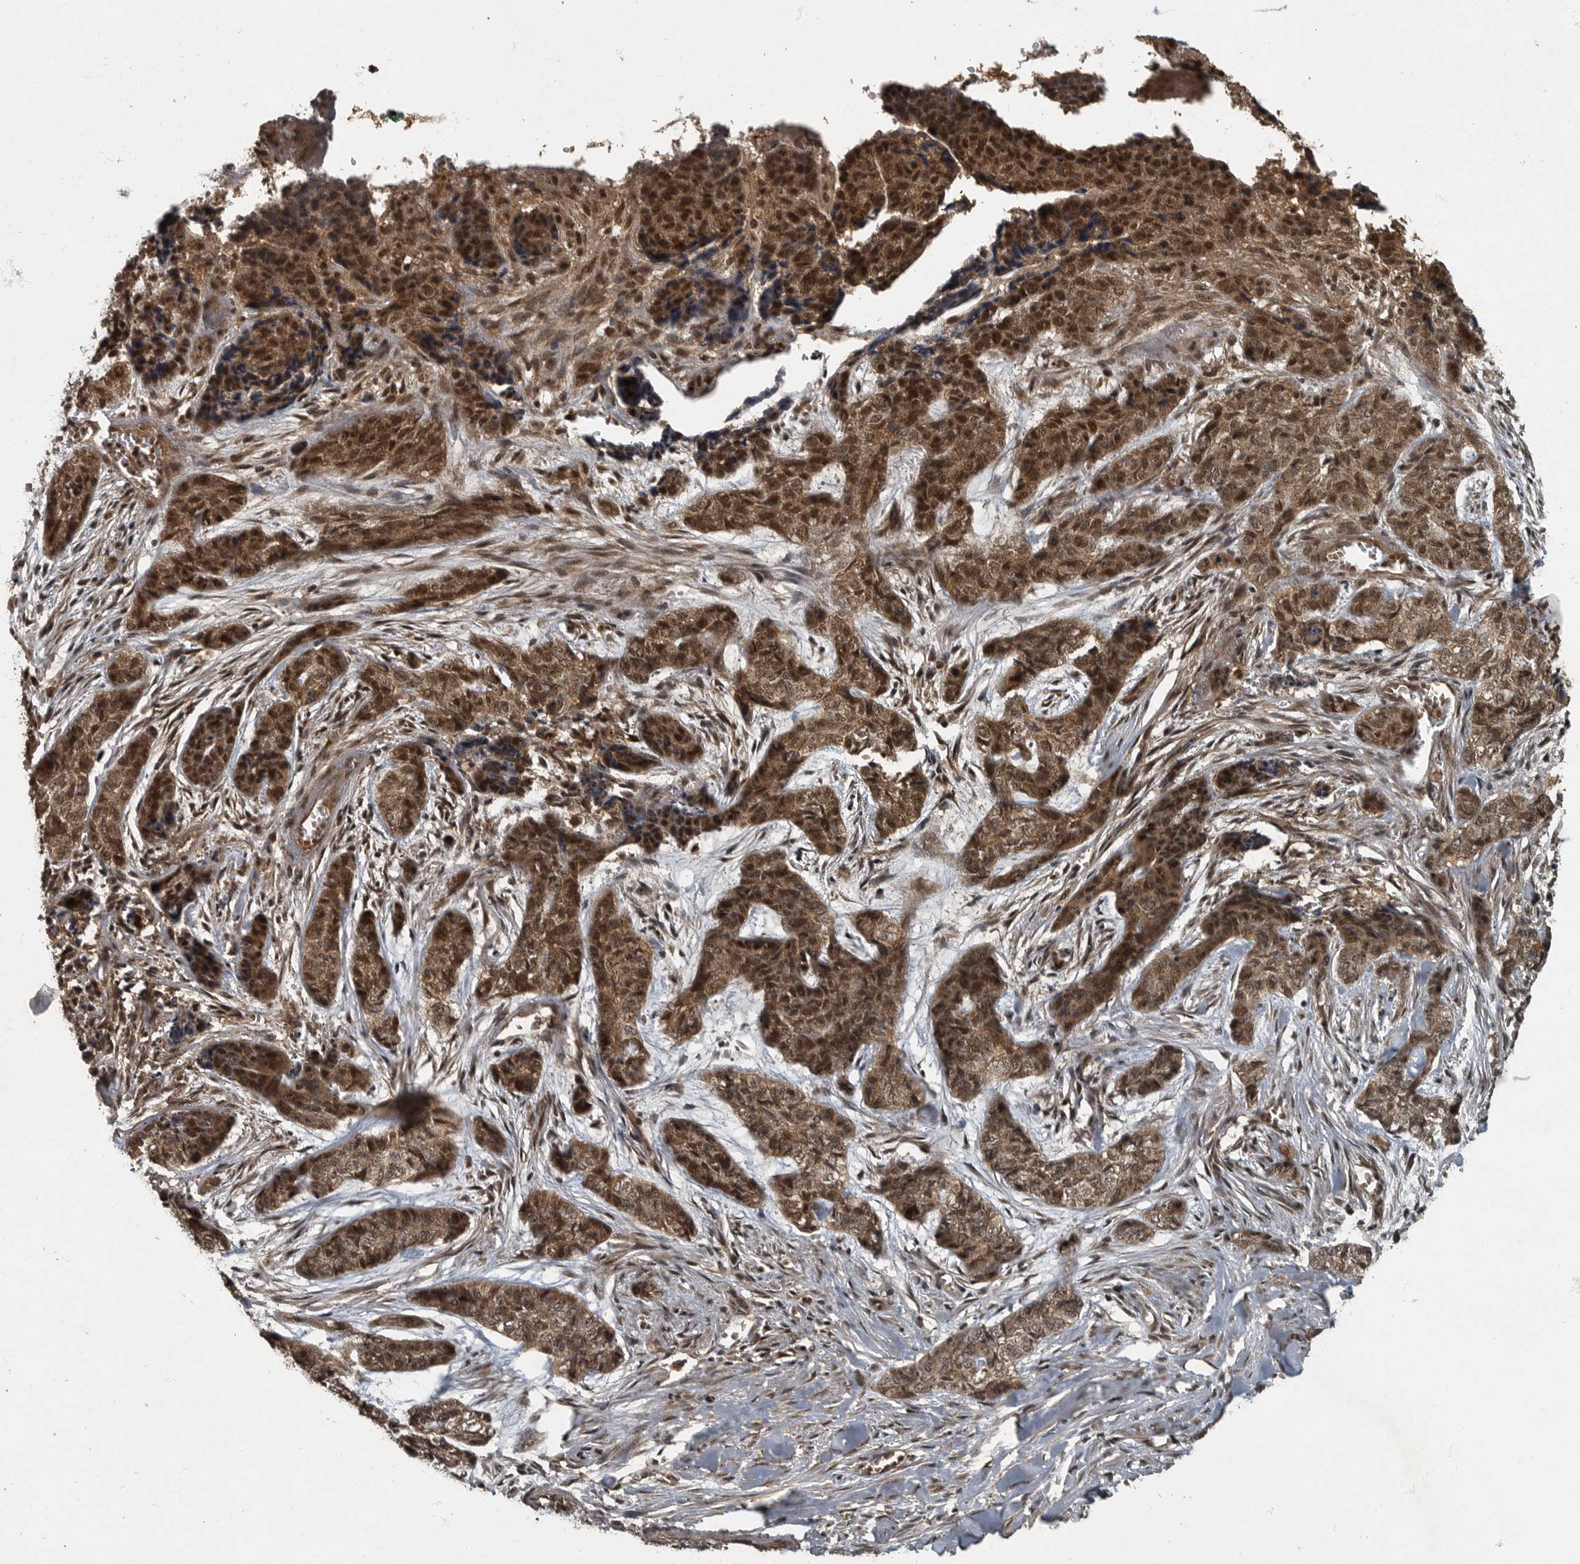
{"staining": {"intensity": "moderate", "quantity": ">75%", "location": "cytoplasmic/membranous,nuclear"}, "tissue": "skin cancer", "cell_type": "Tumor cells", "image_type": "cancer", "snomed": [{"axis": "morphology", "description": "Basal cell carcinoma"}, {"axis": "topography", "description": "Skin"}], "caption": "Immunohistochemistry histopathology image of neoplastic tissue: human skin basal cell carcinoma stained using immunohistochemistry (IHC) shows medium levels of moderate protein expression localized specifically in the cytoplasmic/membranous and nuclear of tumor cells, appearing as a cytoplasmic/membranous and nuclear brown color.", "gene": "FOXO1", "patient": {"sex": "female", "age": 64}}